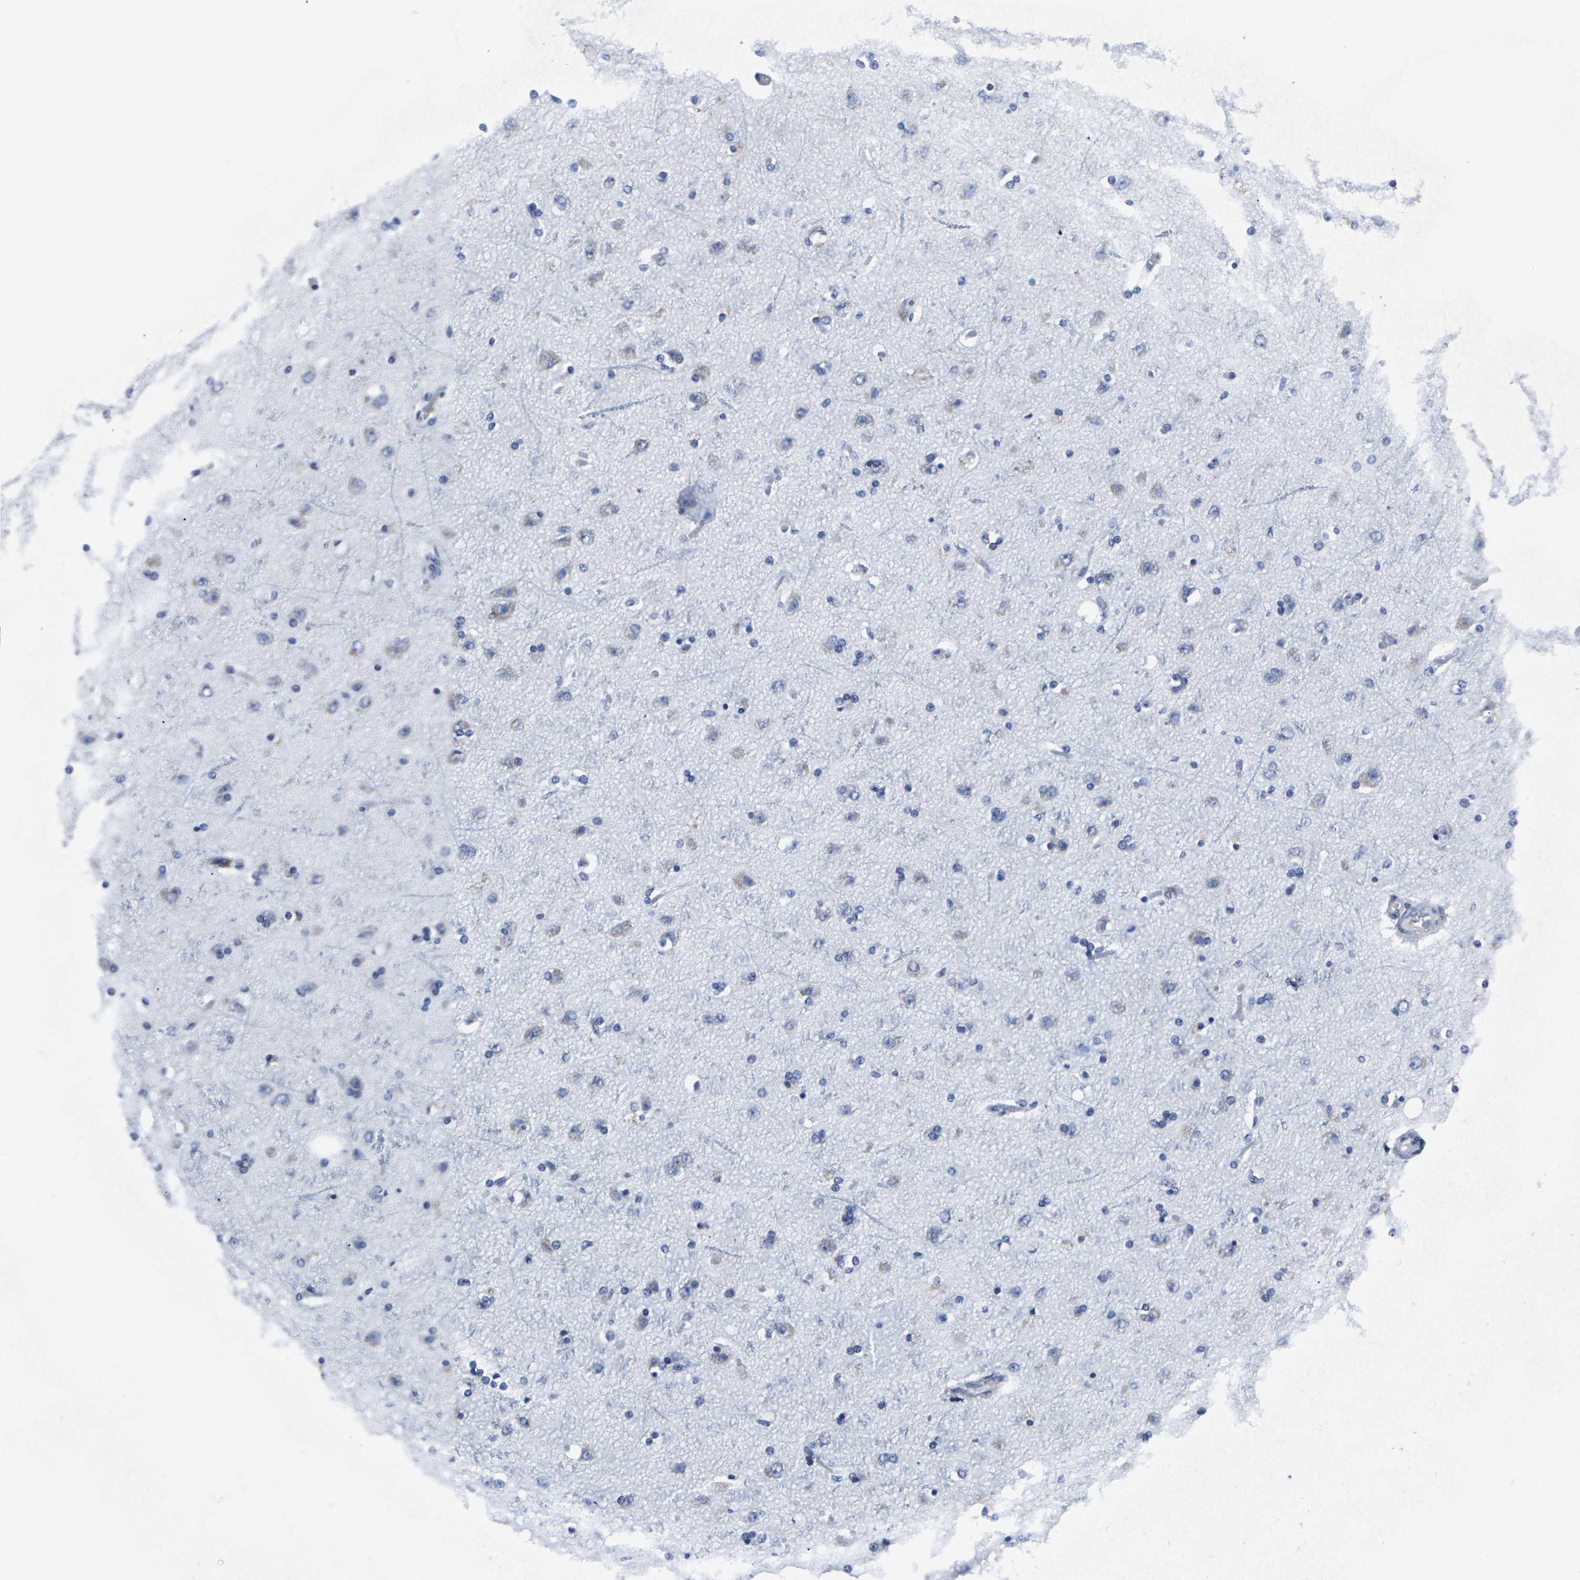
{"staining": {"intensity": "negative", "quantity": "none", "location": "none"}, "tissue": "cerebral cortex", "cell_type": "Endothelial cells", "image_type": "normal", "snomed": [{"axis": "morphology", "description": "Normal tissue, NOS"}, {"axis": "topography", "description": "Cerebral cortex"}], "caption": "Immunohistochemistry (IHC) of unremarkable human cerebral cortex displays no staining in endothelial cells. (Stains: DAB immunohistochemistry (IHC) with hematoxylin counter stain, Microscopy: brightfield microscopy at high magnification).", "gene": "RPN1", "patient": {"sex": "female", "age": 54}}